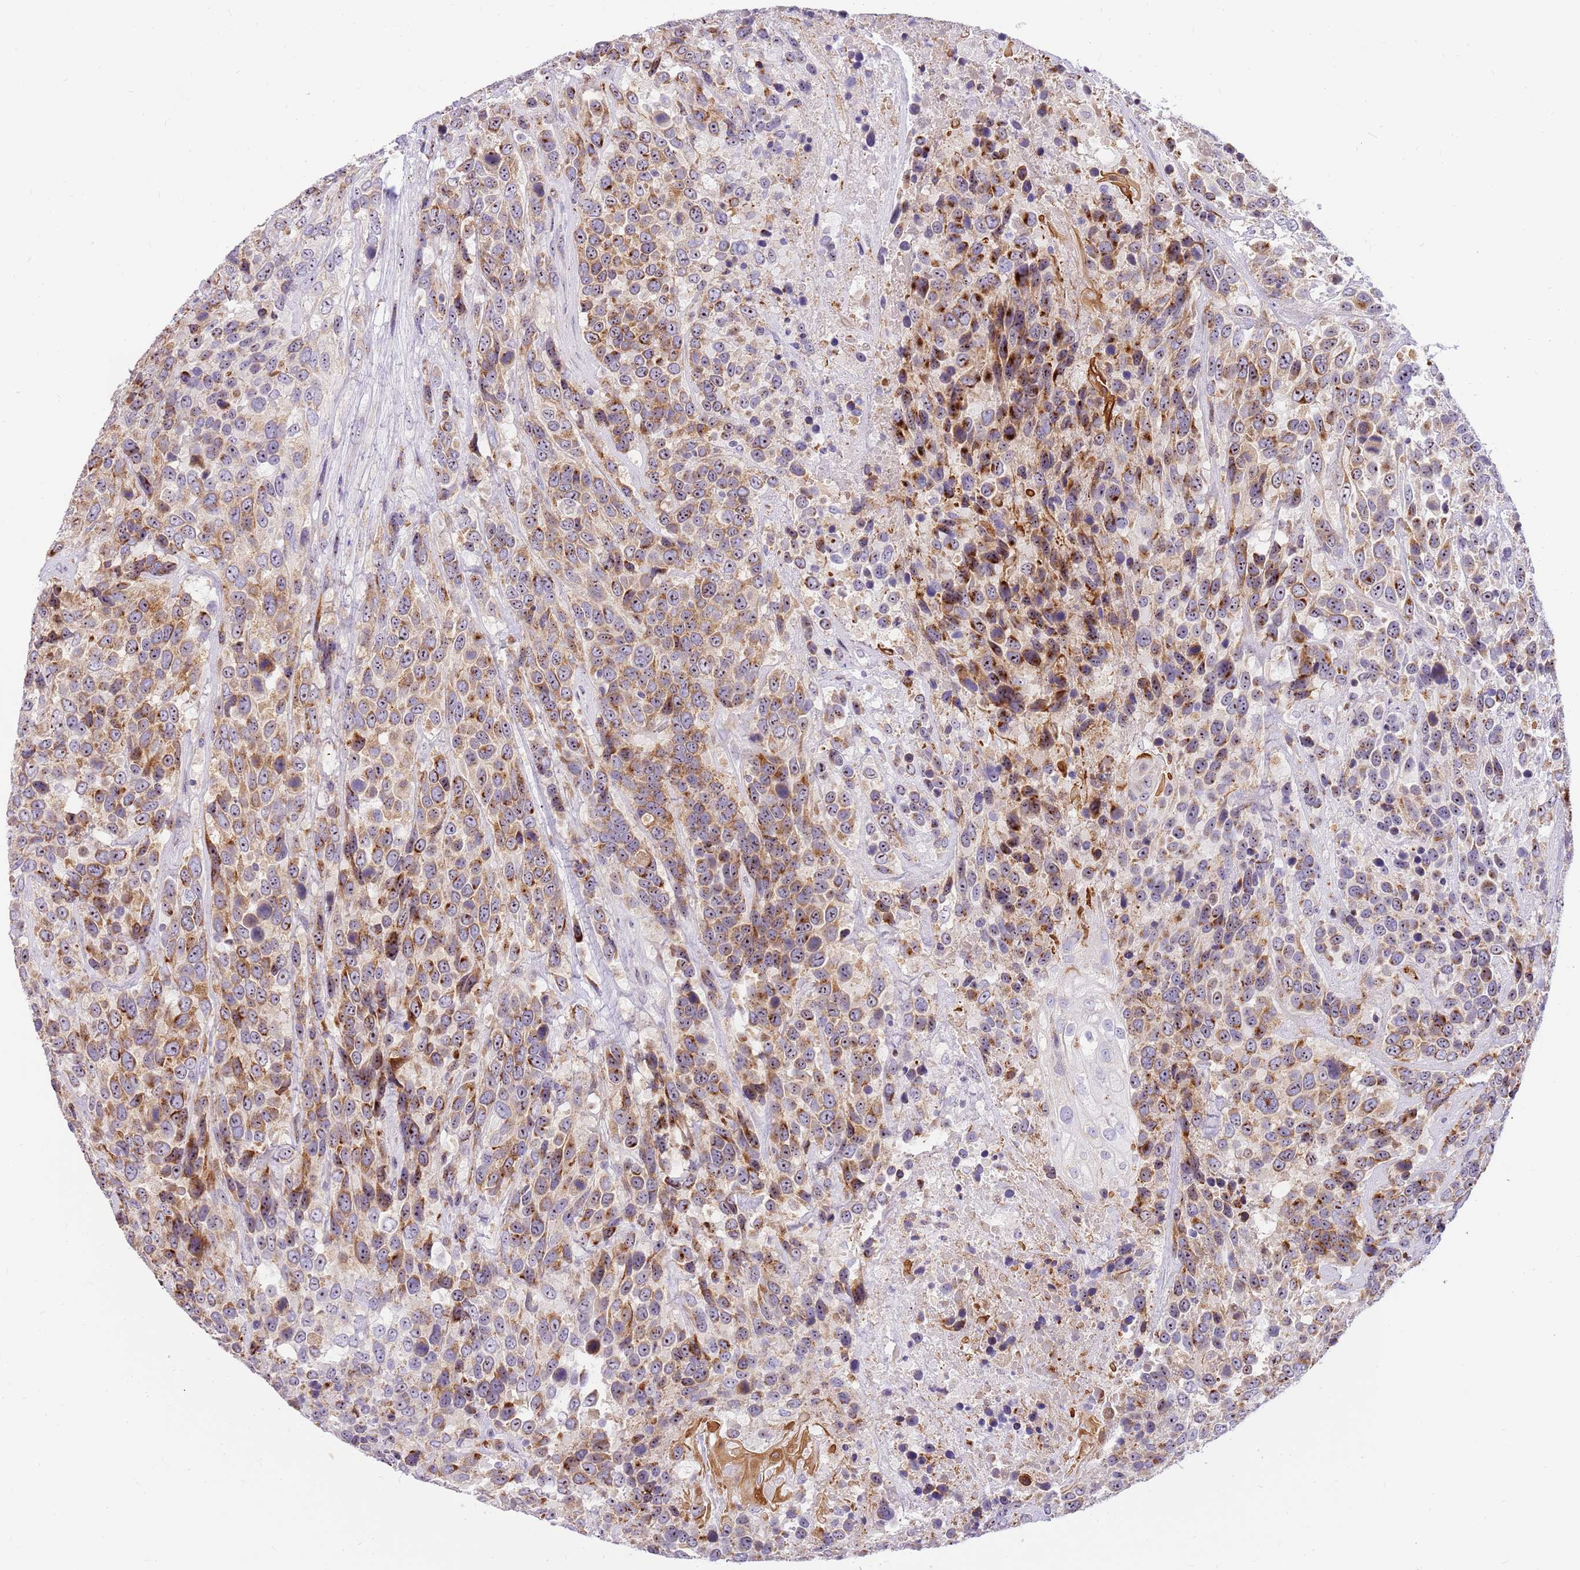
{"staining": {"intensity": "moderate", "quantity": ">75%", "location": "cytoplasmic/membranous,nuclear"}, "tissue": "urothelial cancer", "cell_type": "Tumor cells", "image_type": "cancer", "snomed": [{"axis": "morphology", "description": "Urothelial carcinoma, High grade"}, {"axis": "topography", "description": "Urinary bladder"}], "caption": "There is medium levels of moderate cytoplasmic/membranous and nuclear expression in tumor cells of urothelial cancer, as demonstrated by immunohistochemical staining (brown color).", "gene": "DNAJA3", "patient": {"sex": "female", "age": 70}}